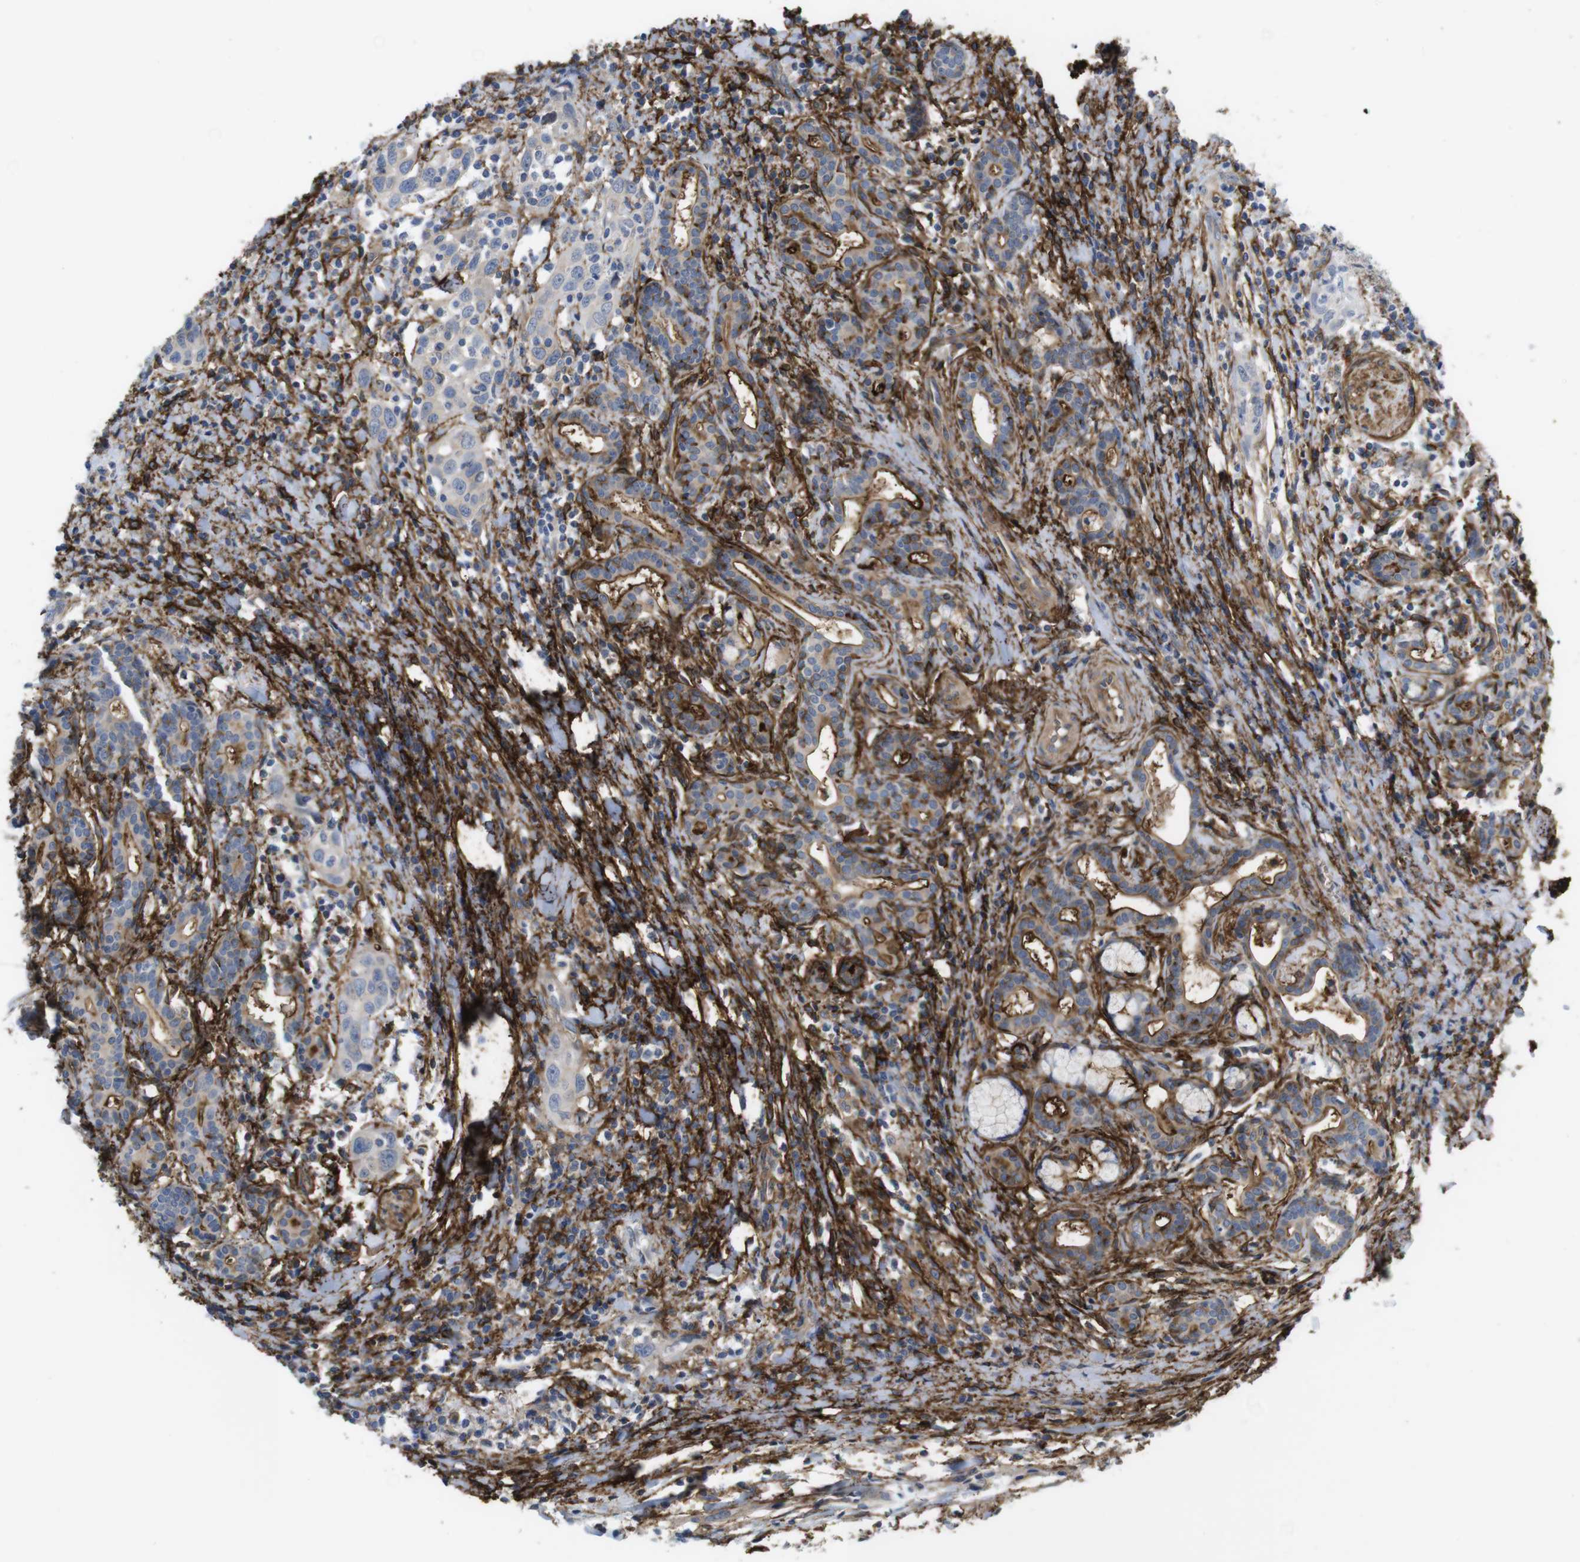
{"staining": {"intensity": "negative", "quantity": "none", "location": "none"}, "tissue": "head and neck cancer", "cell_type": "Tumor cells", "image_type": "cancer", "snomed": [{"axis": "morphology", "description": "Squamous cell carcinoma, NOS"}, {"axis": "topography", "description": "Oral tissue"}, {"axis": "topography", "description": "Head-Neck"}], "caption": "This is an immunohistochemistry (IHC) histopathology image of head and neck cancer (squamous cell carcinoma). There is no expression in tumor cells.", "gene": "CYBRD1", "patient": {"sex": "female", "age": 50}}